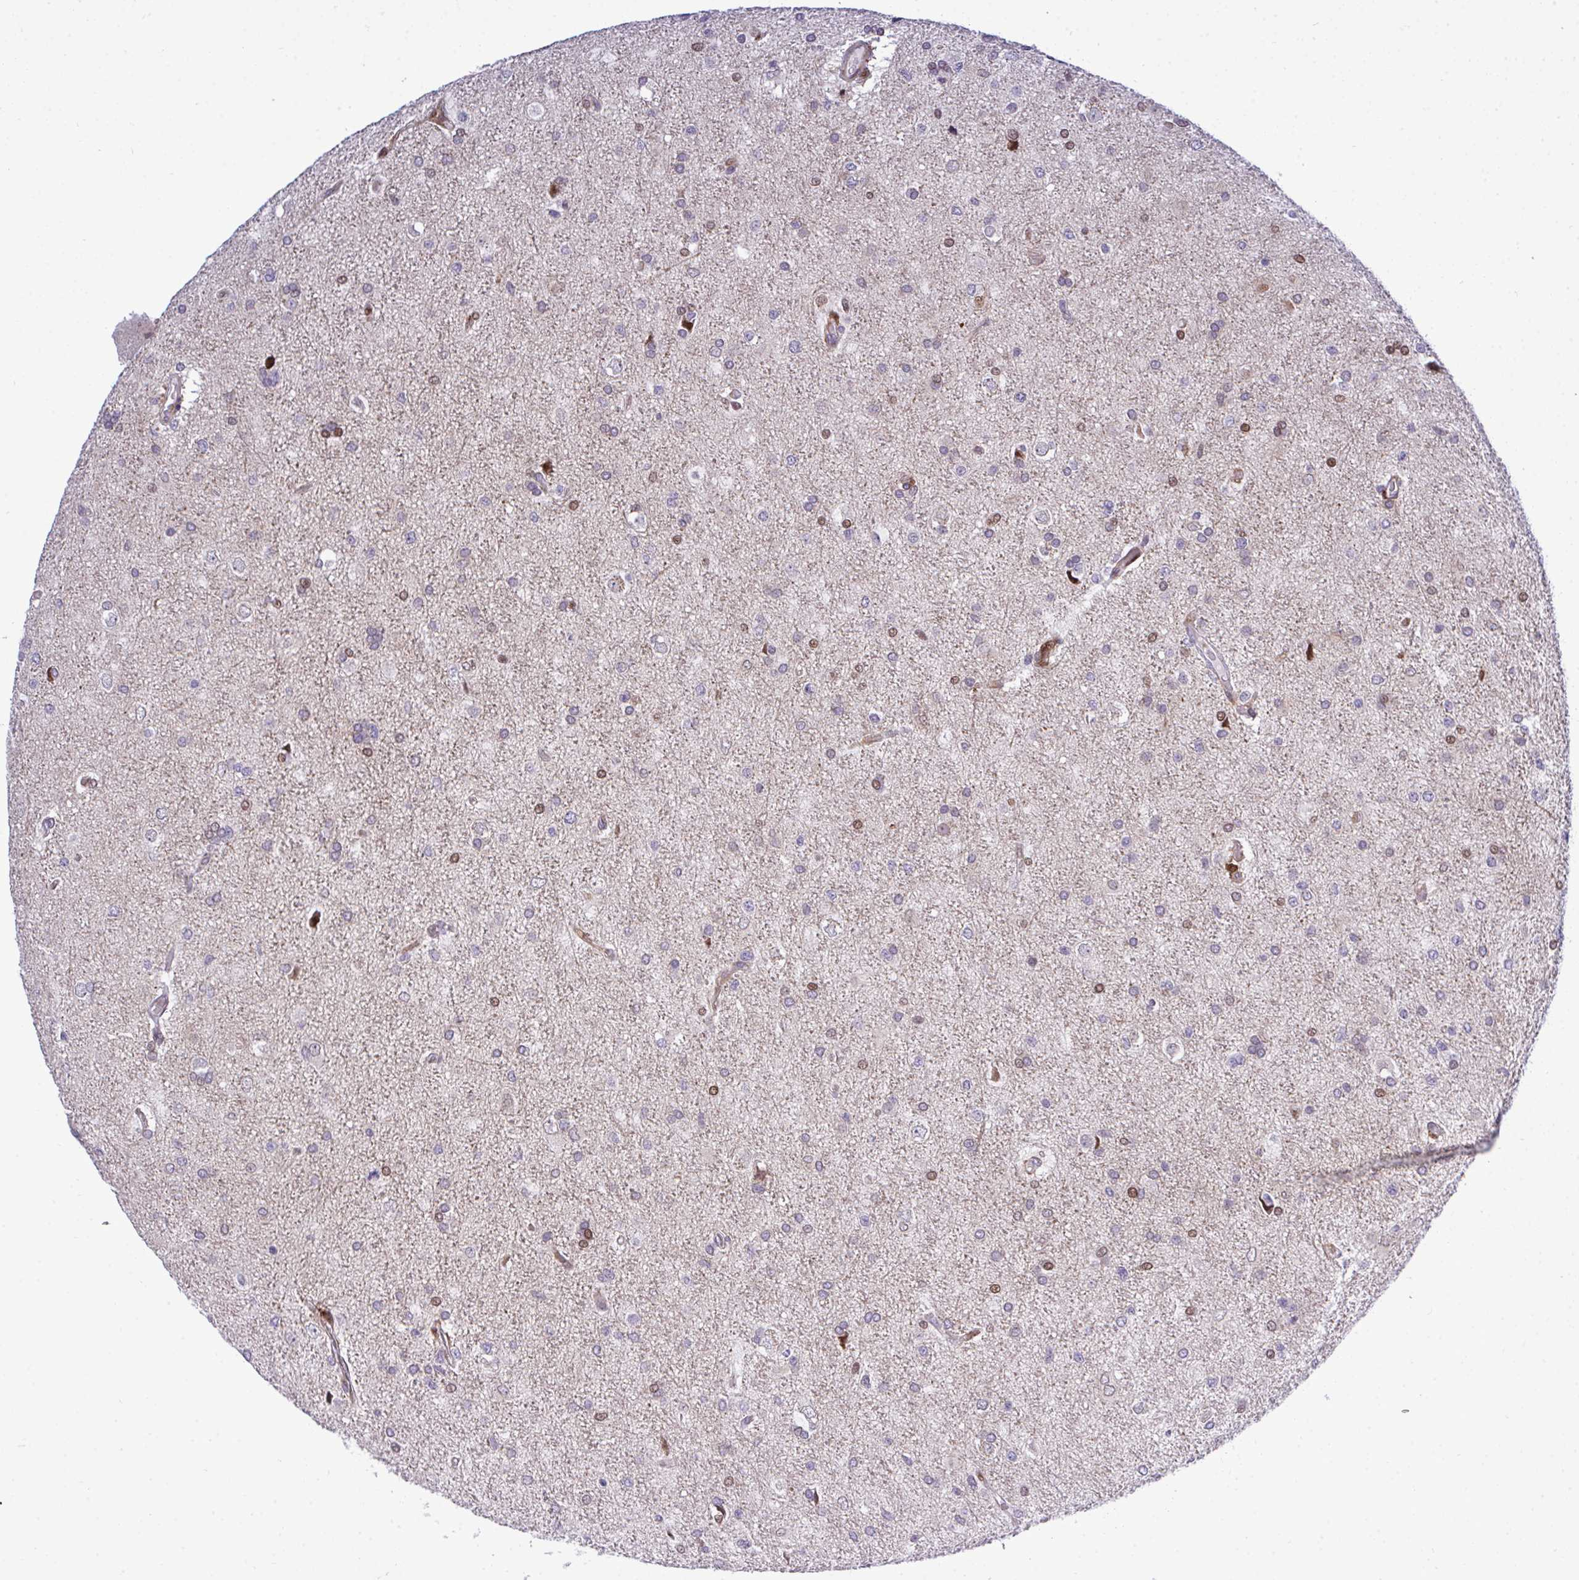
{"staining": {"intensity": "moderate", "quantity": "<25%", "location": "nuclear"}, "tissue": "glioma", "cell_type": "Tumor cells", "image_type": "cancer", "snomed": [{"axis": "morphology", "description": "Glioma, malignant, High grade"}, {"axis": "topography", "description": "Brain"}], "caption": "This is an image of immunohistochemistry (IHC) staining of glioma, which shows moderate positivity in the nuclear of tumor cells.", "gene": "CASTOR2", "patient": {"sex": "male", "age": 68}}